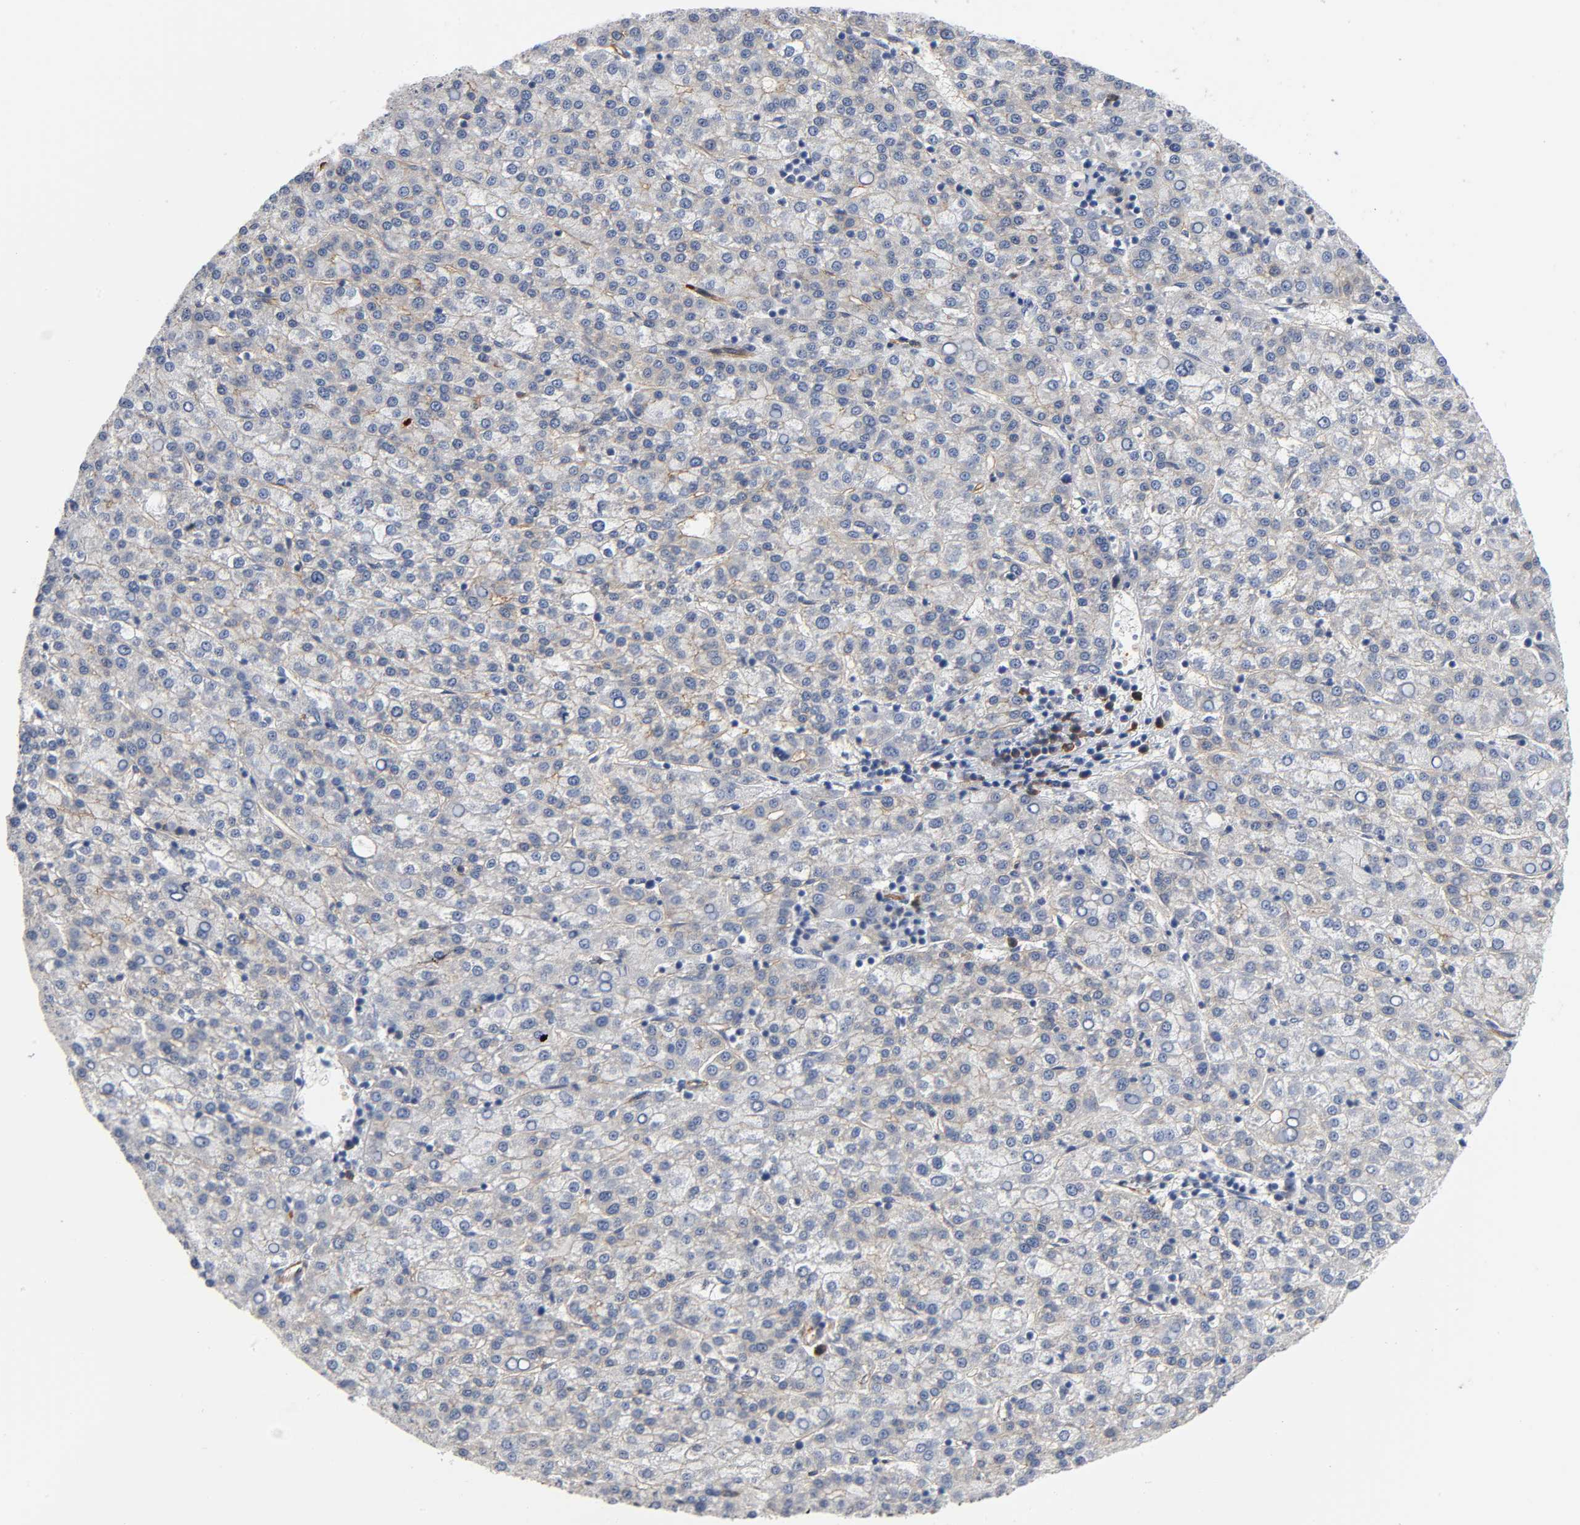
{"staining": {"intensity": "negative", "quantity": "none", "location": "none"}, "tissue": "liver cancer", "cell_type": "Tumor cells", "image_type": "cancer", "snomed": [{"axis": "morphology", "description": "Carcinoma, Hepatocellular, NOS"}, {"axis": "topography", "description": "Liver"}], "caption": "A high-resolution photomicrograph shows immunohistochemistry staining of liver hepatocellular carcinoma, which reveals no significant positivity in tumor cells.", "gene": "CD2AP", "patient": {"sex": "female", "age": 58}}